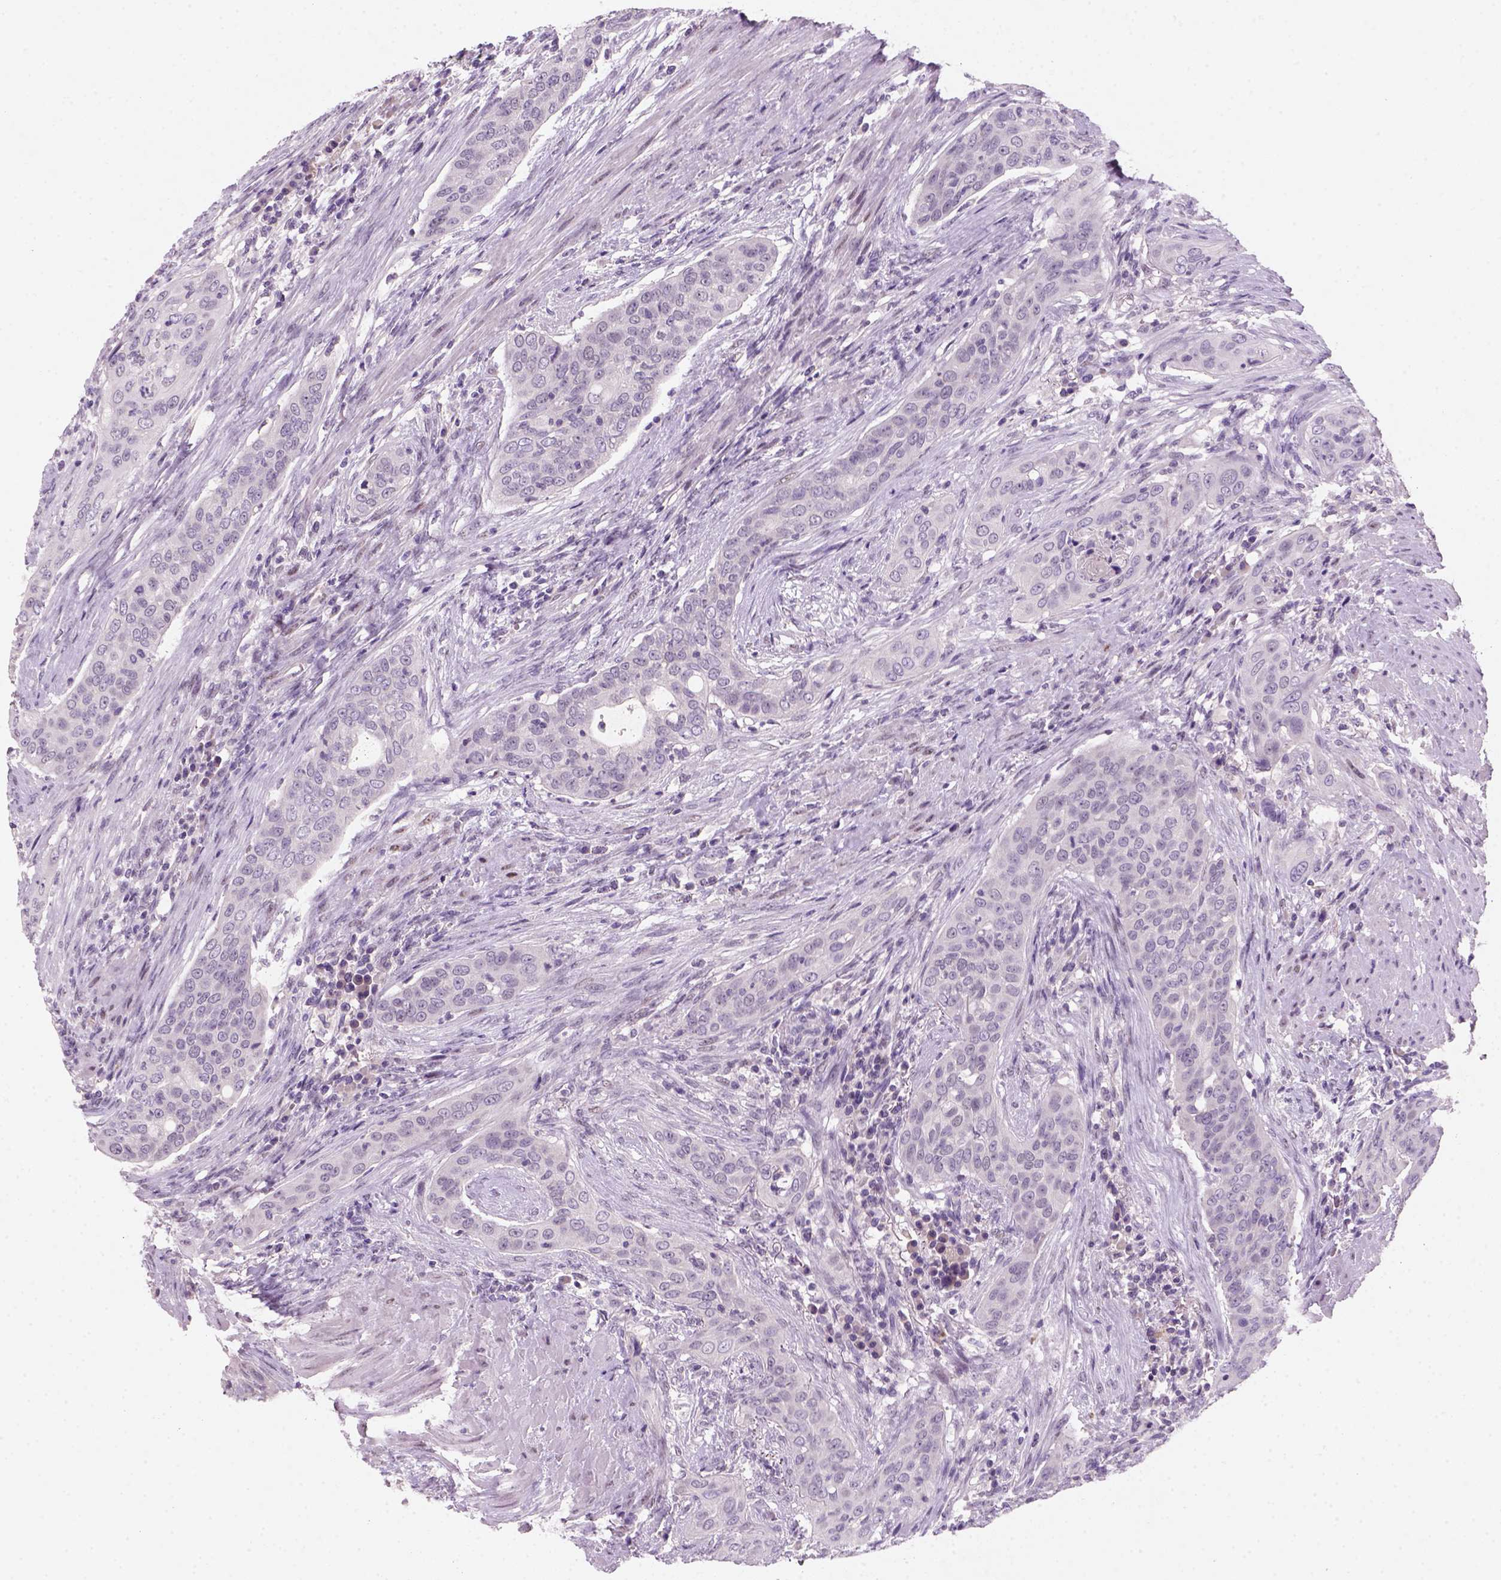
{"staining": {"intensity": "negative", "quantity": "none", "location": "none"}, "tissue": "urothelial cancer", "cell_type": "Tumor cells", "image_type": "cancer", "snomed": [{"axis": "morphology", "description": "Urothelial carcinoma, High grade"}, {"axis": "topography", "description": "Urinary bladder"}], "caption": "Immunohistochemistry (IHC) of human urothelial carcinoma (high-grade) shows no expression in tumor cells.", "gene": "ZMAT4", "patient": {"sex": "male", "age": 82}}